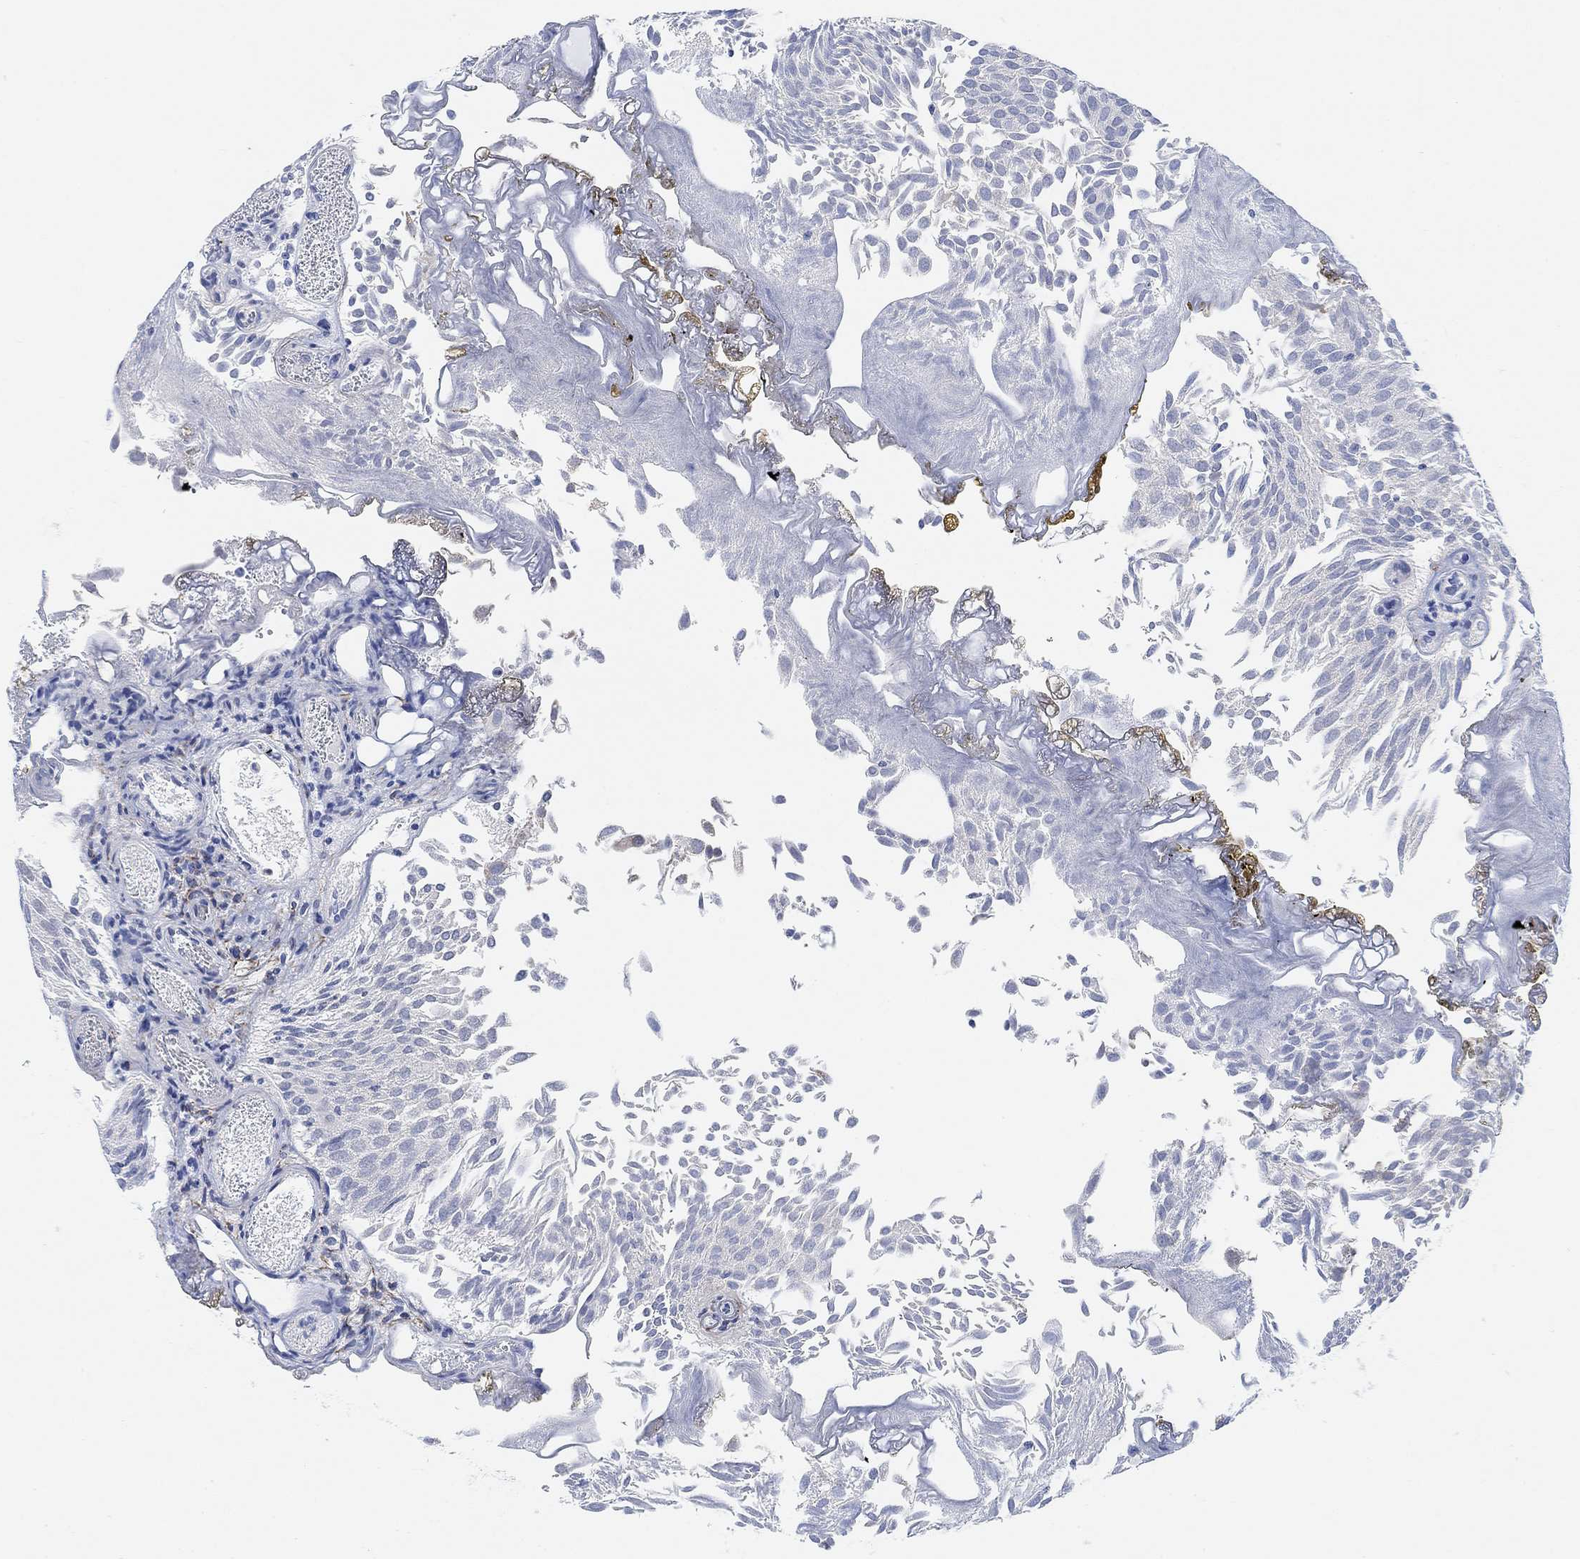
{"staining": {"intensity": "negative", "quantity": "none", "location": "none"}, "tissue": "urothelial cancer", "cell_type": "Tumor cells", "image_type": "cancer", "snomed": [{"axis": "morphology", "description": "Urothelial carcinoma, Low grade"}, {"axis": "topography", "description": "Urinary bladder"}], "caption": "Urothelial cancer stained for a protein using IHC displays no expression tumor cells.", "gene": "RIMS1", "patient": {"sex": "male", "age": 52}}